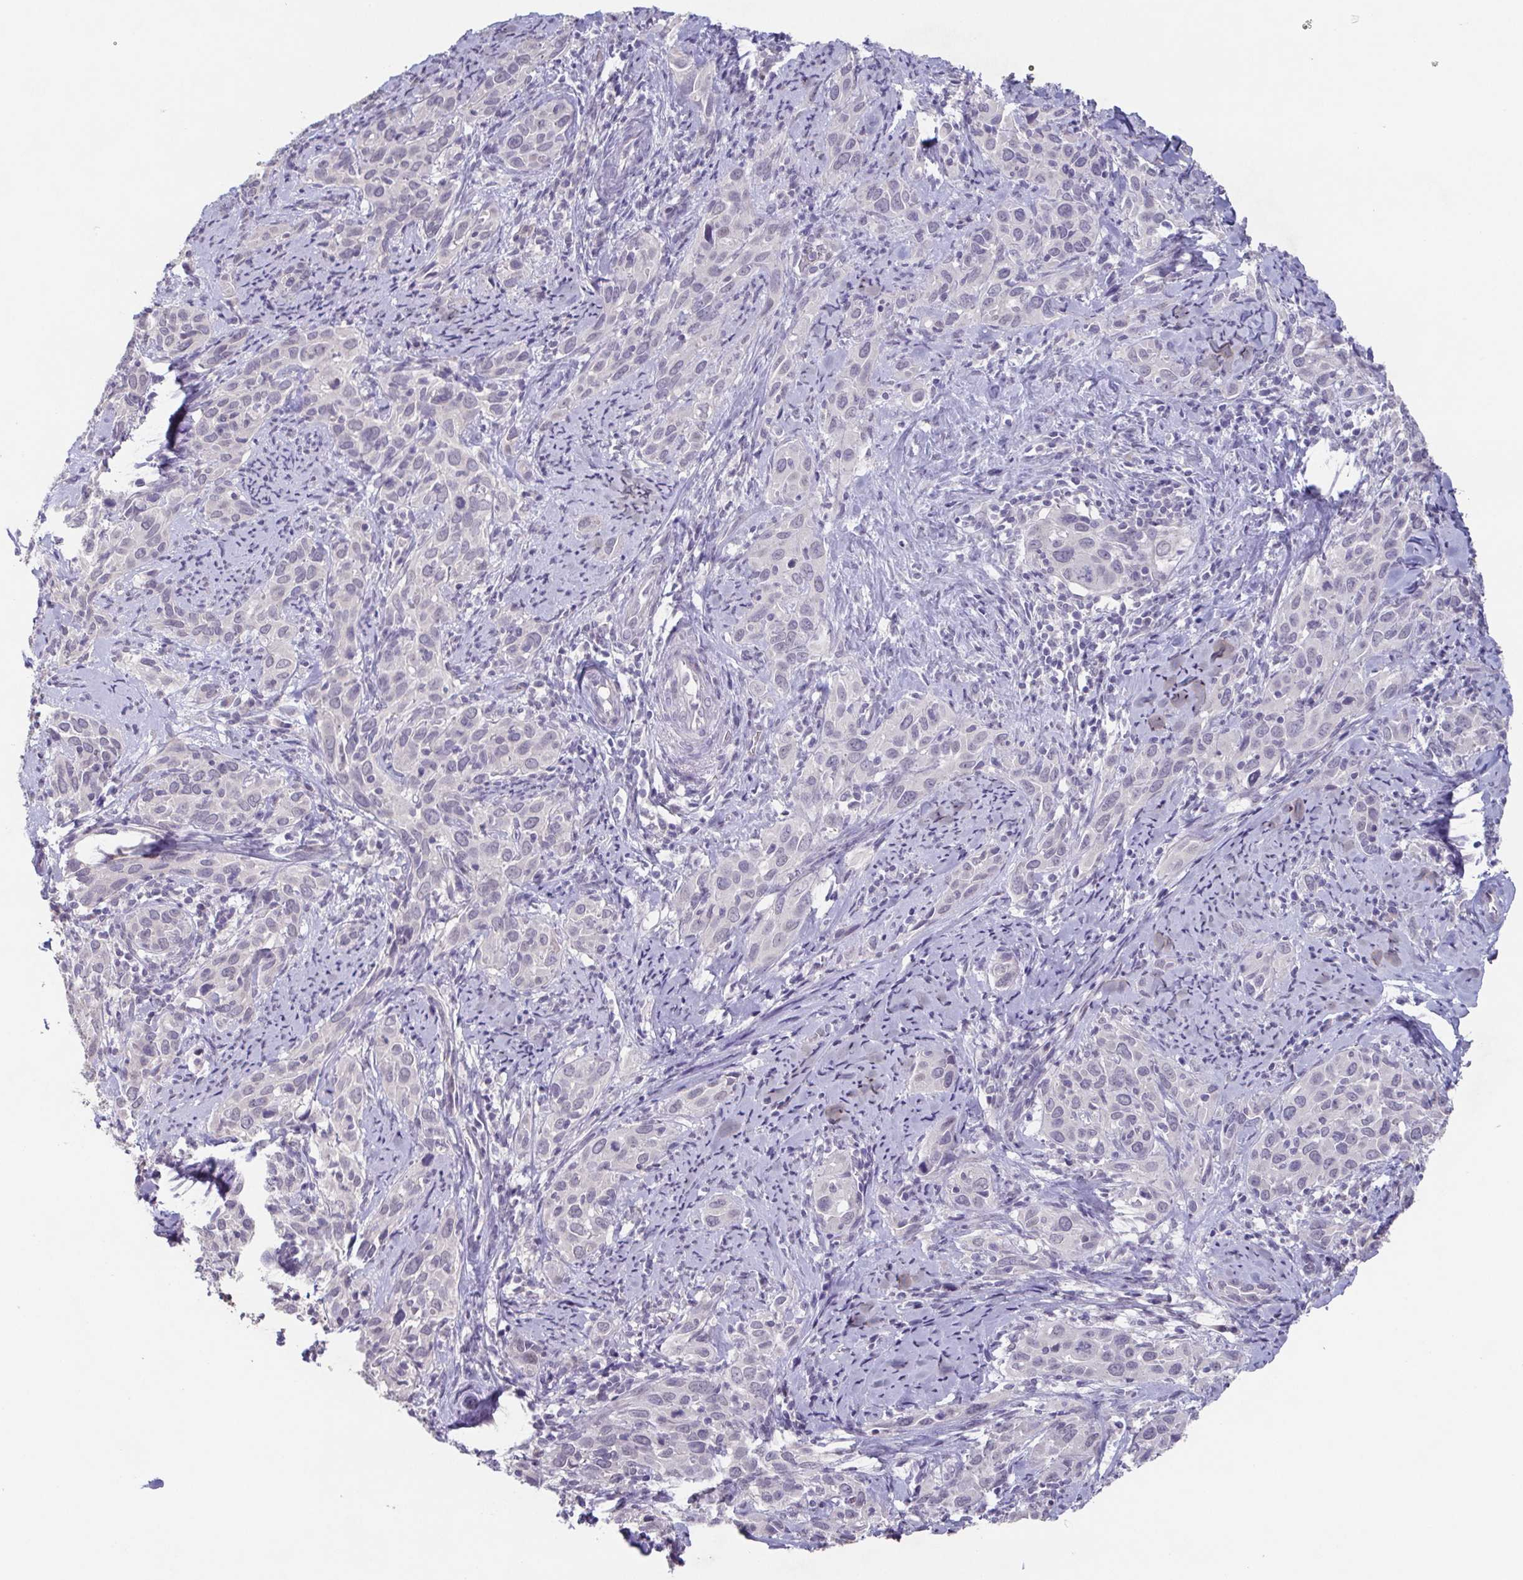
{"staining": {"intensity": "negative", "quantity": "none", "location": "none"}, "tissue": "cervical cancer", "cell_type": "Tumor cells", "image_type": "cancer", "snomed": [{"axis": "morphology", "description": "Squamous cell carcinoma, NOS"}, {"axis": "topography", "description": "Cervix"}], "caption": "The IHC micrograph has no significant staining in tumor cells of cervical cancer (squamous cell carcinoma) tissue.", "gene": "GHRL", "patient": {"sex": "female", "age": 51}}